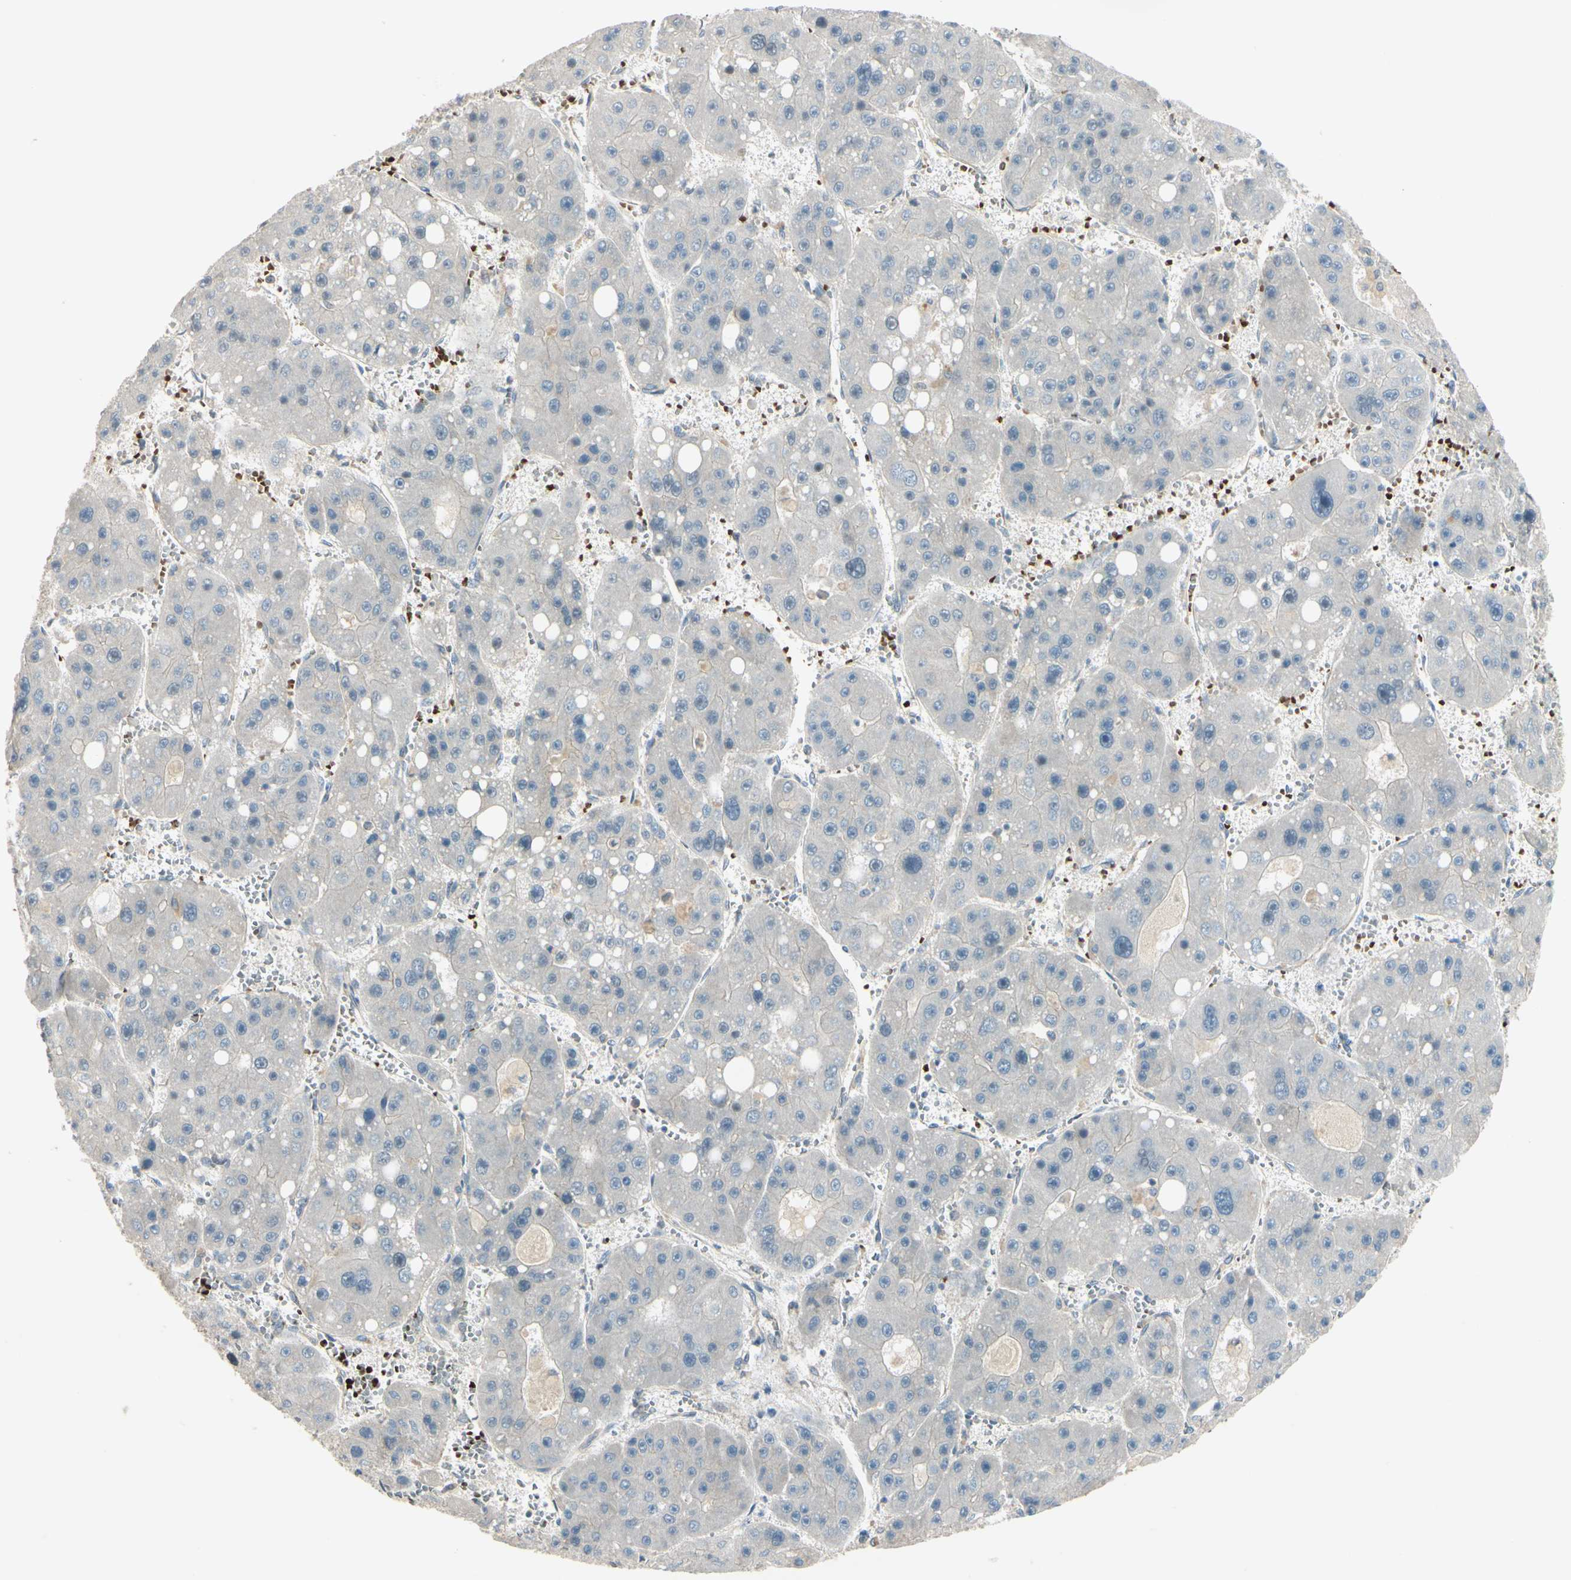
{"staining": {"intensity": "negative", "quantity": "none", "location": "none"}, "tissue": "liver cancer", "cell_type": "Tumor cells", "image_type": "cancer", "snomed": [{"axis": "morphology", "description": "Carcinoma, Hepatocellular, NOS"}, {"axis": "topography", "description": "Liver"}], "caption": "The histopathology image exhibits no staining of tumor cells in liver cancer.", "gene": "PPP3CB", "patient": {"sex": "female", "age": 61}}